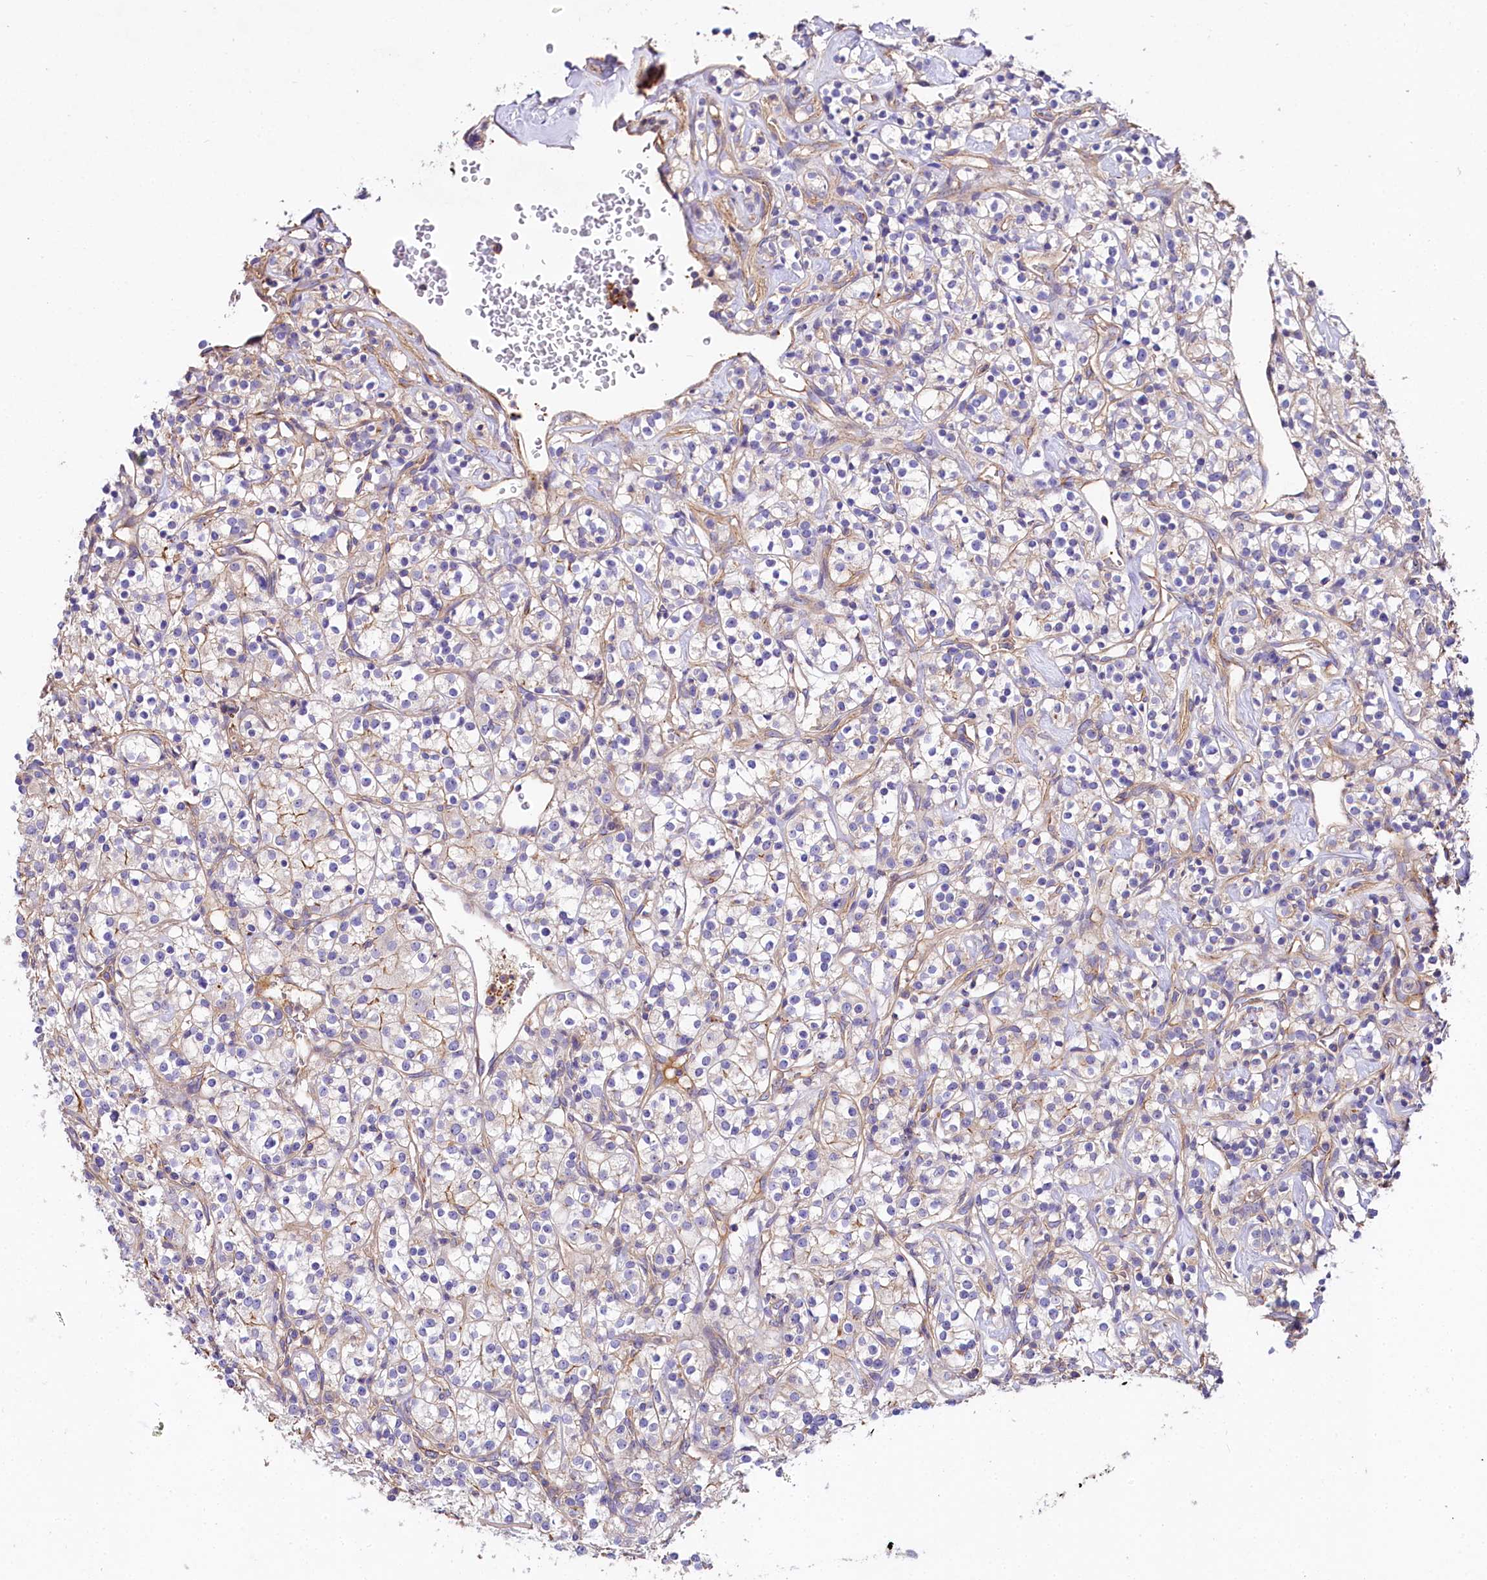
{"staining": {"intensity": "moderate", "quantity": "<25%", "location": "cytoplasmic/membranous"}, "tissue": "renal cancer", "cell_type": "Tumor cells", "image_type": "cancer", "snomed": [{"axis": "morphology", "description": "Adenocarcinoma, NOS"}, {"axis": "topography", "description": "Kidney"}], "caption": "Immunohistochemistry image of human renal cancer stained for a protein (brown), which demonstrates low levels of moderate cytoplasmic/membranous positivity in approximately <25% of tumor cells.", "gene": "FCHSD2", "patient": {"sex": "male", "age": 77}}